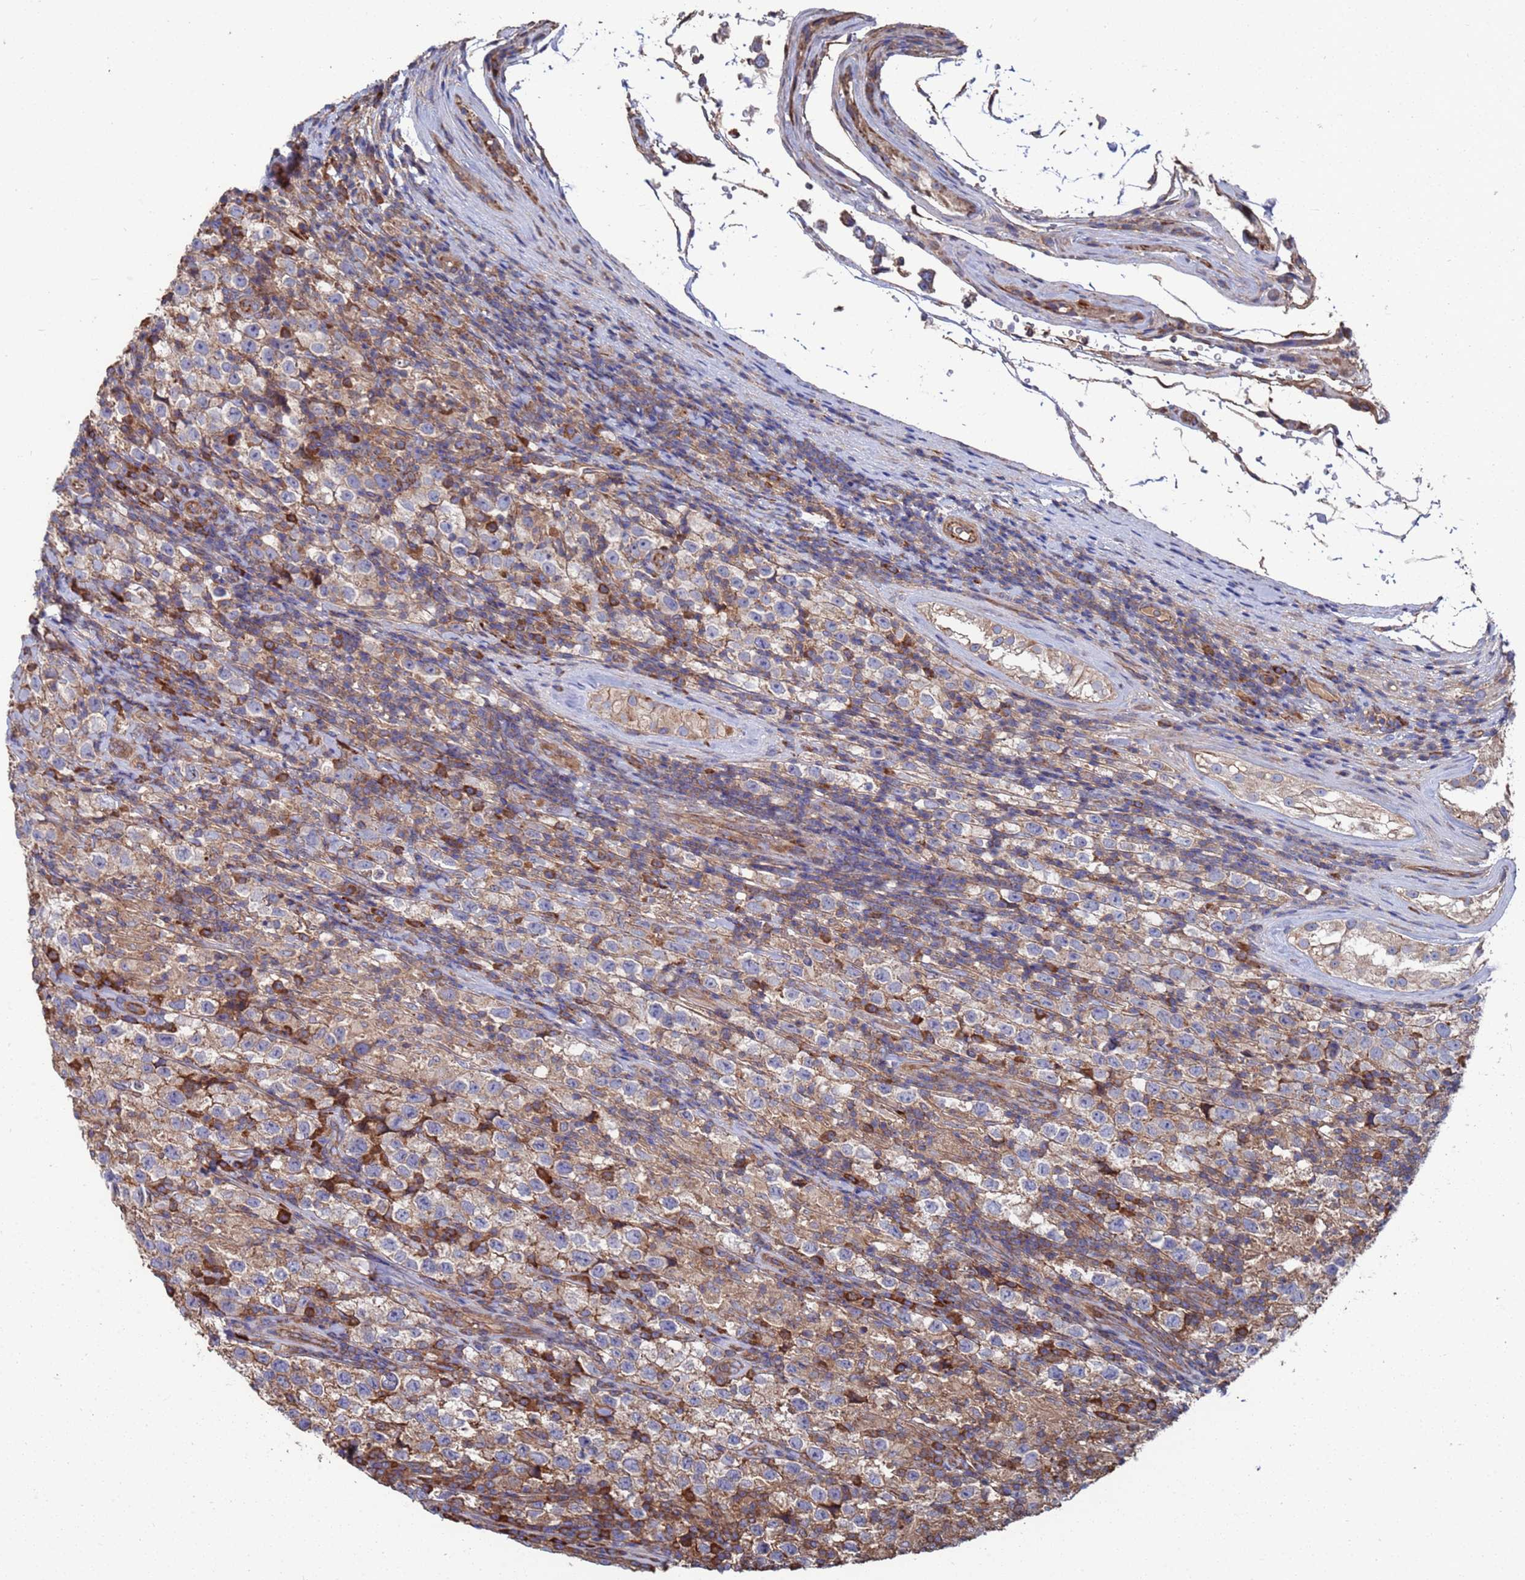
{"staining": {"intensity": "weak", "quantity": ">75%", "location": "cytoplasmic/membranous"}, "tissue": "testis cancer", "cell_type": "Tumor cells", "image_type": "cancer", "snomed": [{"axis": "morphology", "description": "Seminoma, NOS"}, {"axis": "morphology", "description": "Carcinoma, Embryonal, NOS"}, {"axis": "topography", "description": "Testis"}], "caption": "Human seminoma (testis) stained with a protein marker exhibits weak staining in tumor cells.", "gene": "PYCR1", "patient": {"sex": "male", "age": 41}}